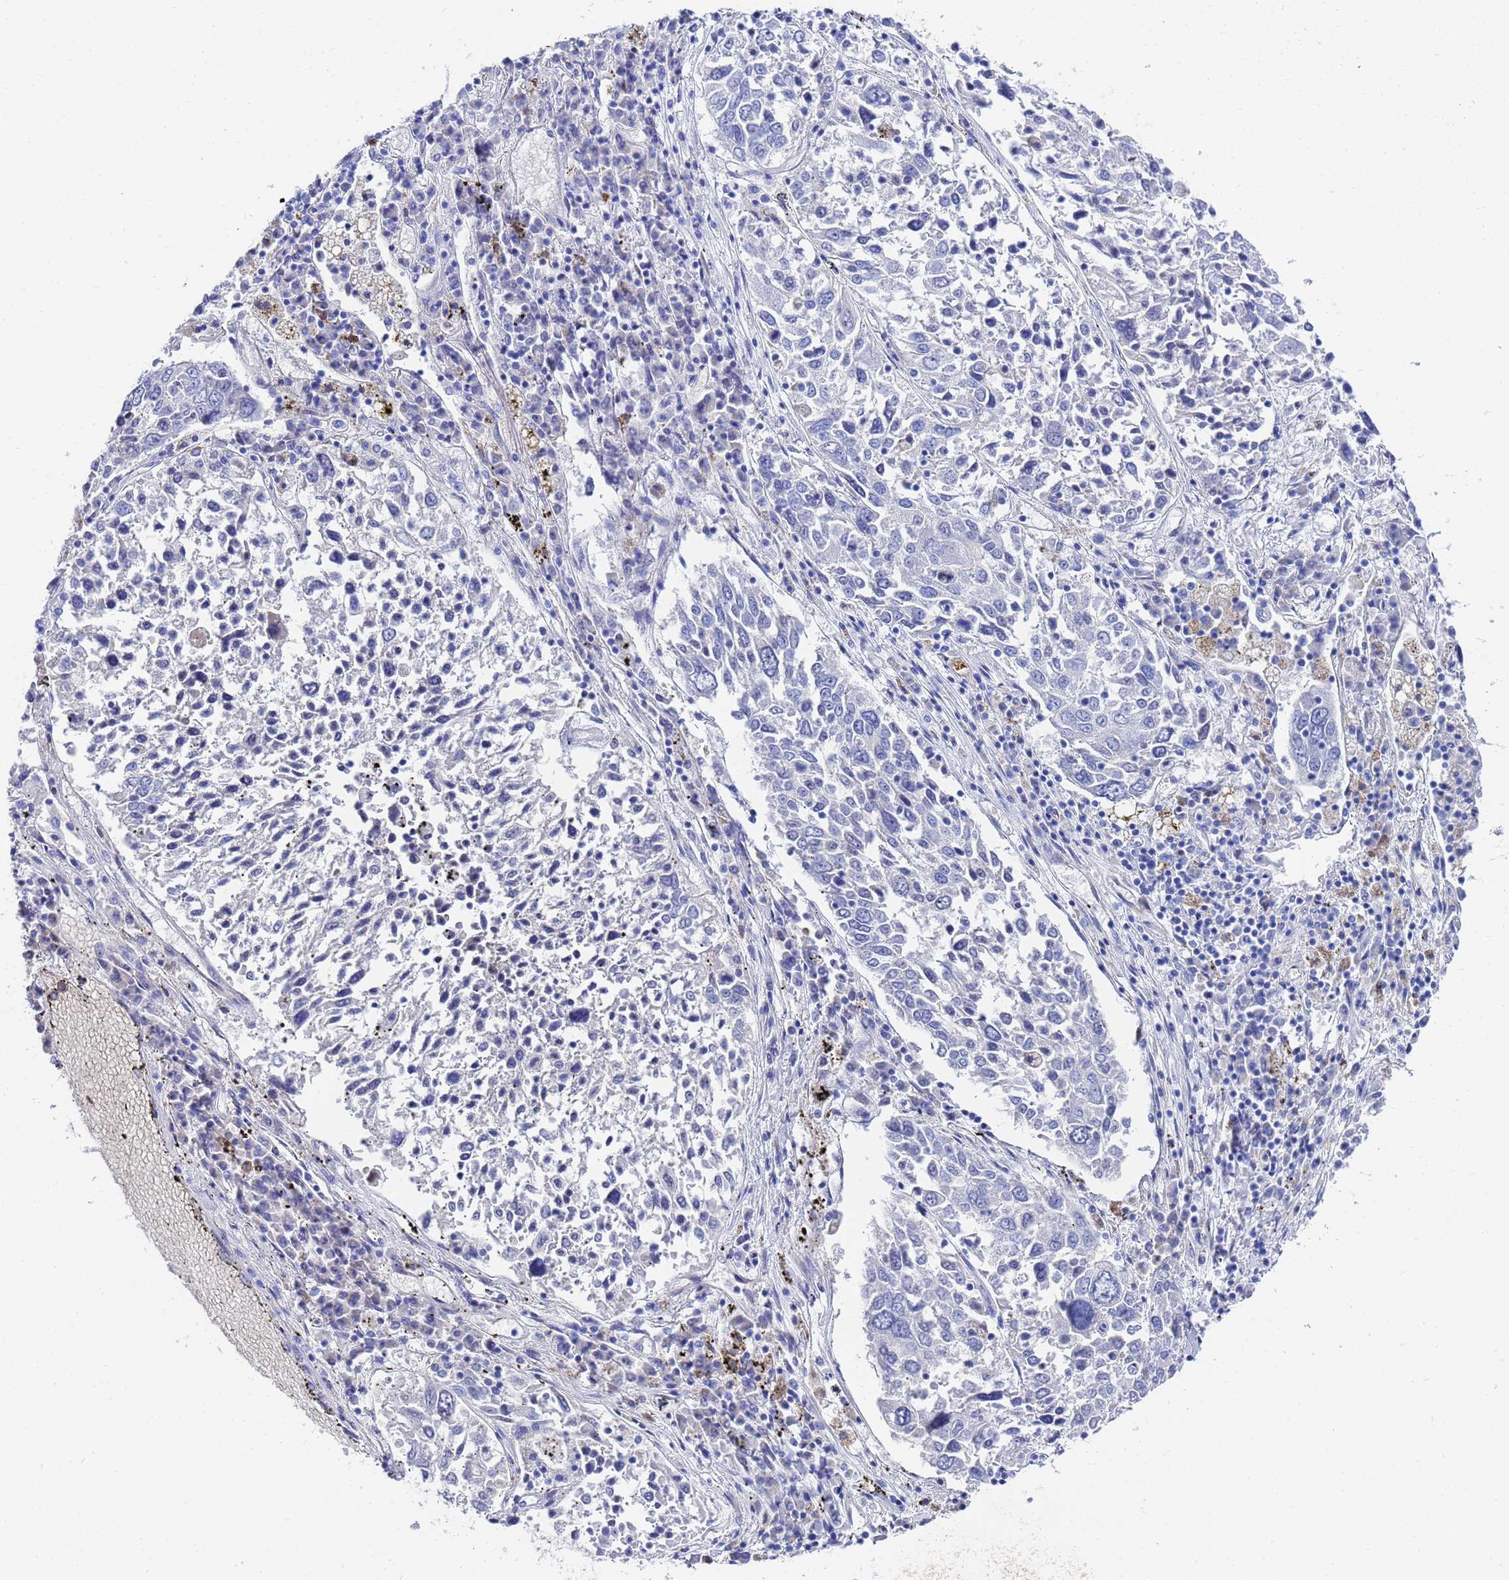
{"staining": {"intensity": "negative", "quantity": "none", "location": "none"}, "tissue": "lung cancer", "cell_type": "Tumor cells", "image_type": "cancer", "snomed": [{"axis": "morphology", "description": "Squamous cell carcinoma, NOS"}, {"axis": "topography", "description": "Lung"}], "caption": "This is an immunohistochemistry micrograph of lung cancer (squamous cell carcinoma). There is no staining in tumor cells.", "gene": "ZNF26", "patient": {"sex": "male", "age": 65}}